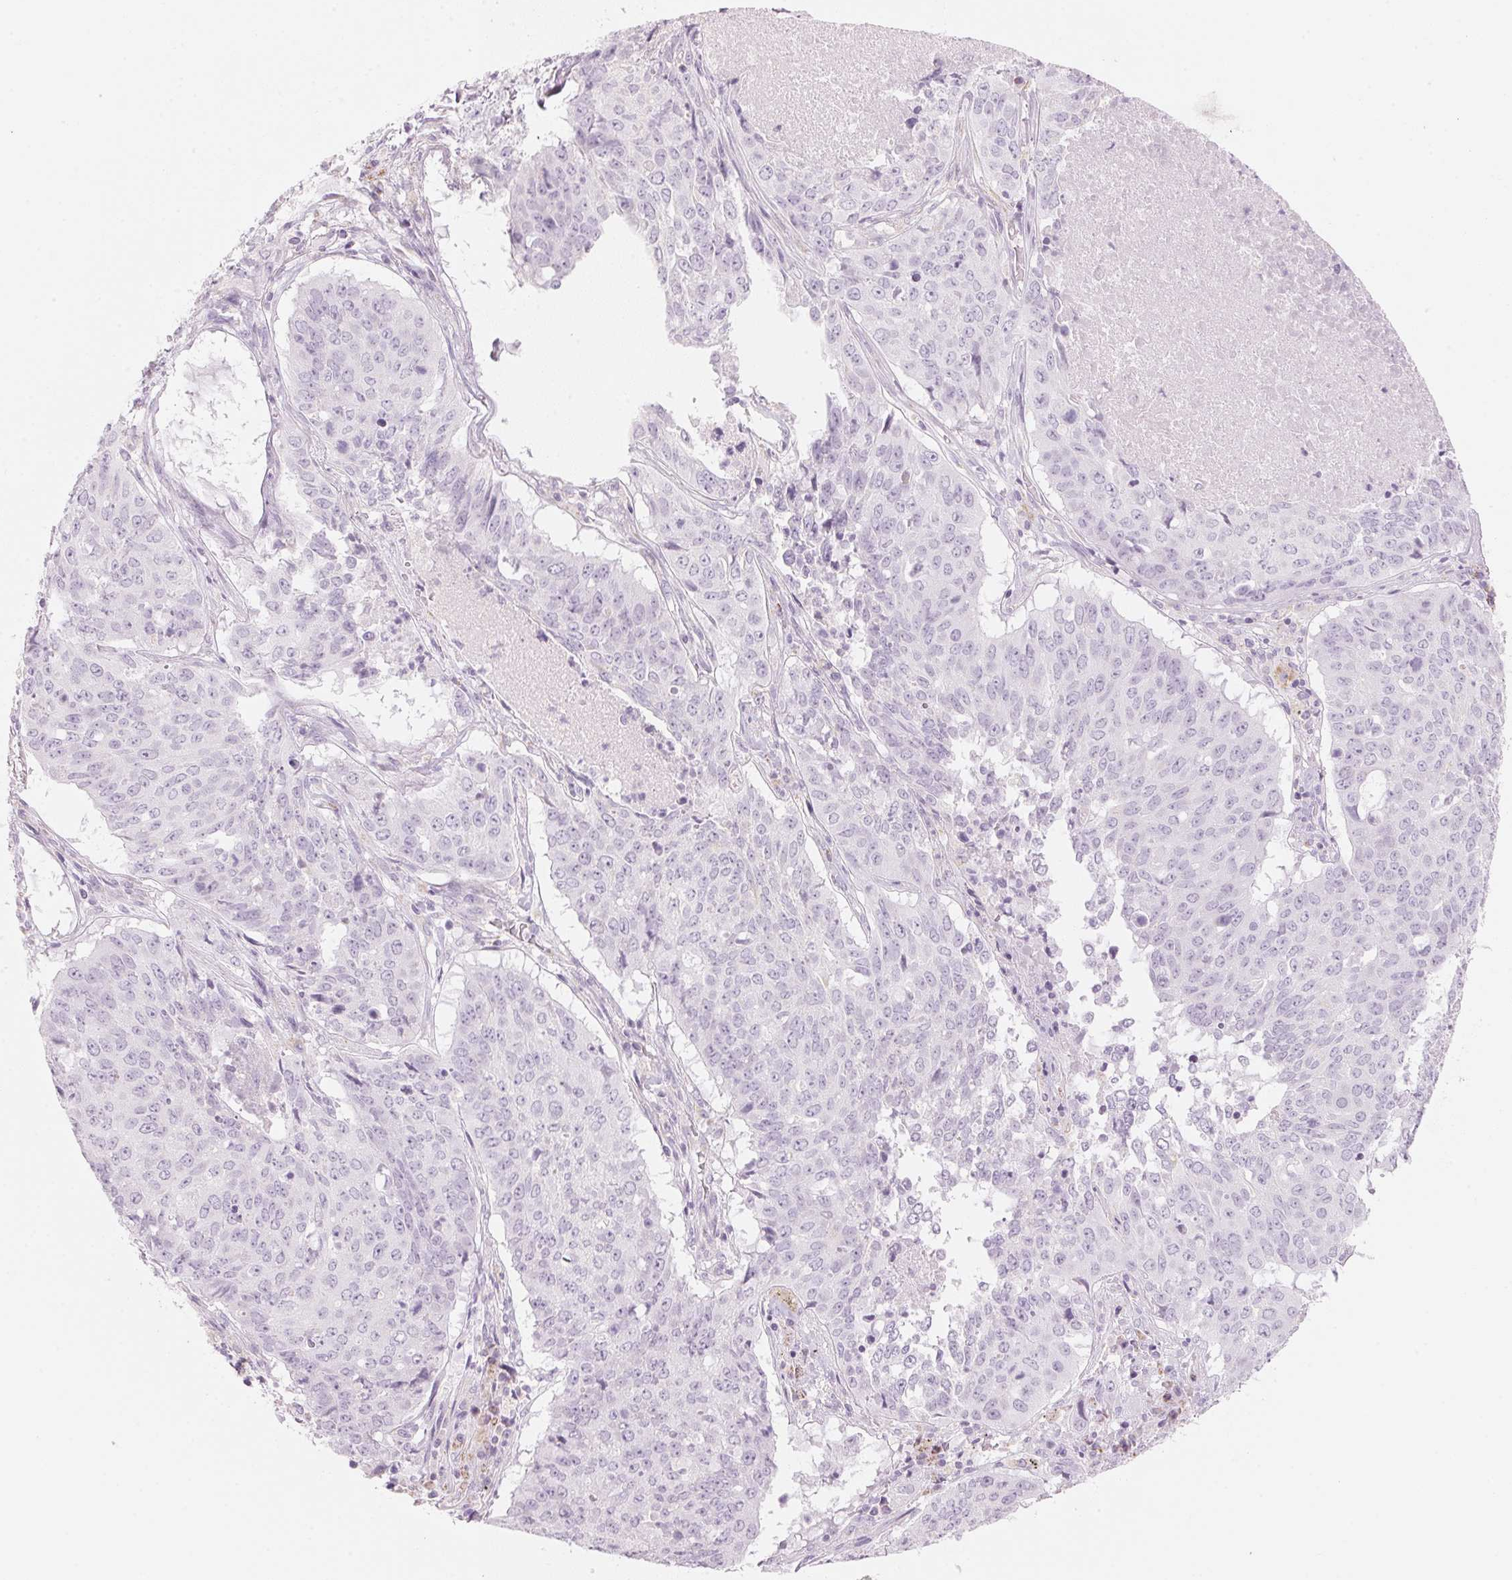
{"staining": {"intensity": "negative", "quantity": "none", "location": "none"}, "tissue": "lung cancer", "cell_type": "Tumor cells", "image_type": "cancer", "snomed": [{"axis": "morphology", "description": "Normal tissue, NOS"}, {"axis": "morphology", "description": "Squamous cell carcinoma, NOS"}, {"axis": "topography", "description": "Bronchus"}, {"axis": "topography", "description": "Lung"}], "caption": "An IHC image of lung cancer (squamous cell carcinoma) is shown. There is no staining in tumor cells of lung cancer (squamous cell carcinoma).", "gene": "HOXB13", "patient": {"sex": "male", "age": 64}}